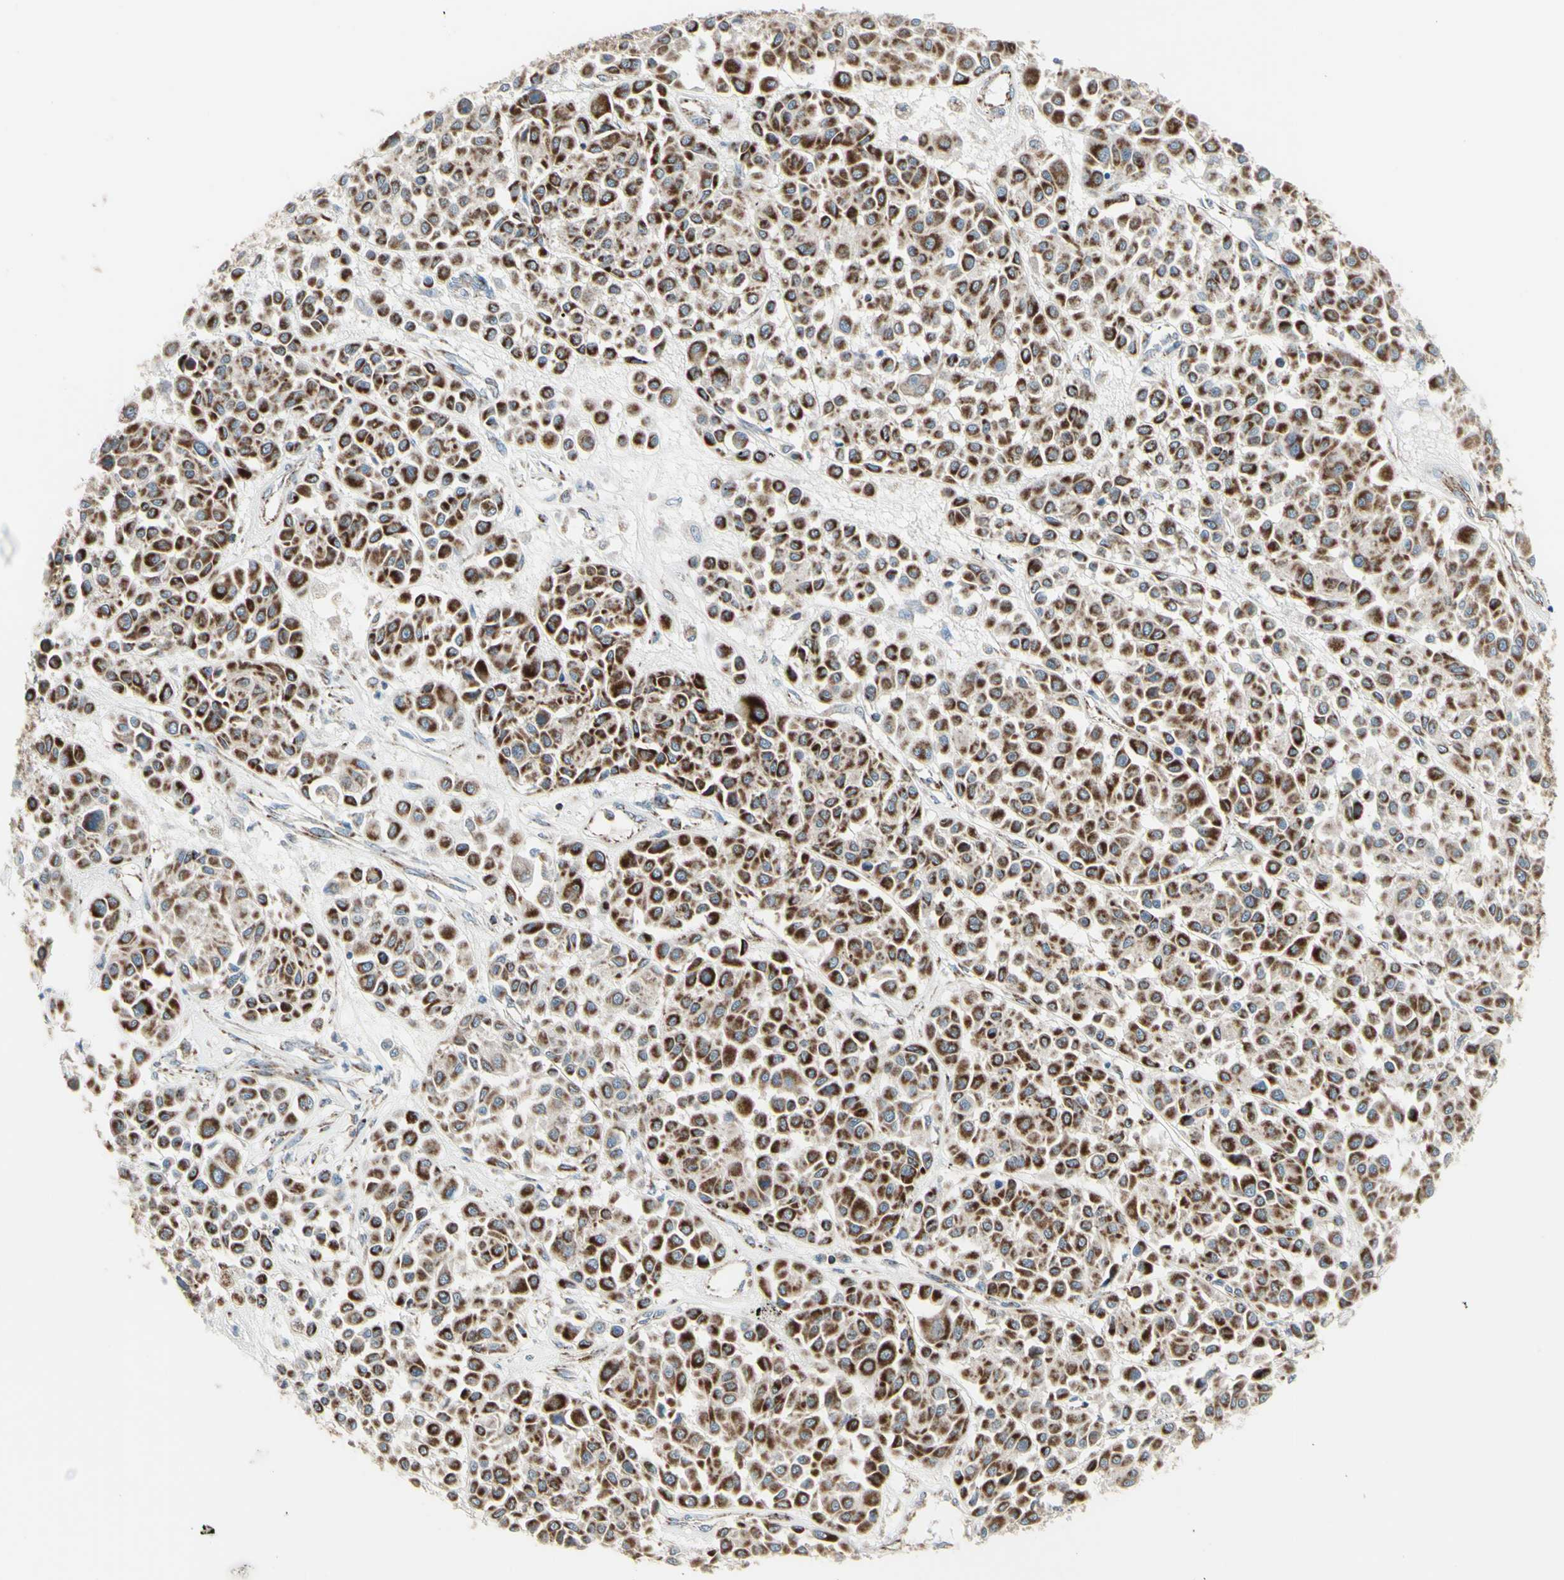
{"staining": {"intensity": "moderate", "quantity": ">75%", "location": "cytoplasmic/membranous"}, "tissue": "melanoma", "cell_type": "Tumor cells", "image_type": "cancer", "snomed": [{"axis": "morphology", "description": "Malignant melanoma, Metastatic site"}, {"axis": "topography", "description": "Soft tissue"}], "caption": "Melanoma stained with DAB (3,3'-diaminobenzidine) IHC shows medium levels of moderate cytoplasmic/membranous staining in about >75% of tumor cells.", "gene": "FAM171B", "patient": {"sex": "male", "age": 41}}